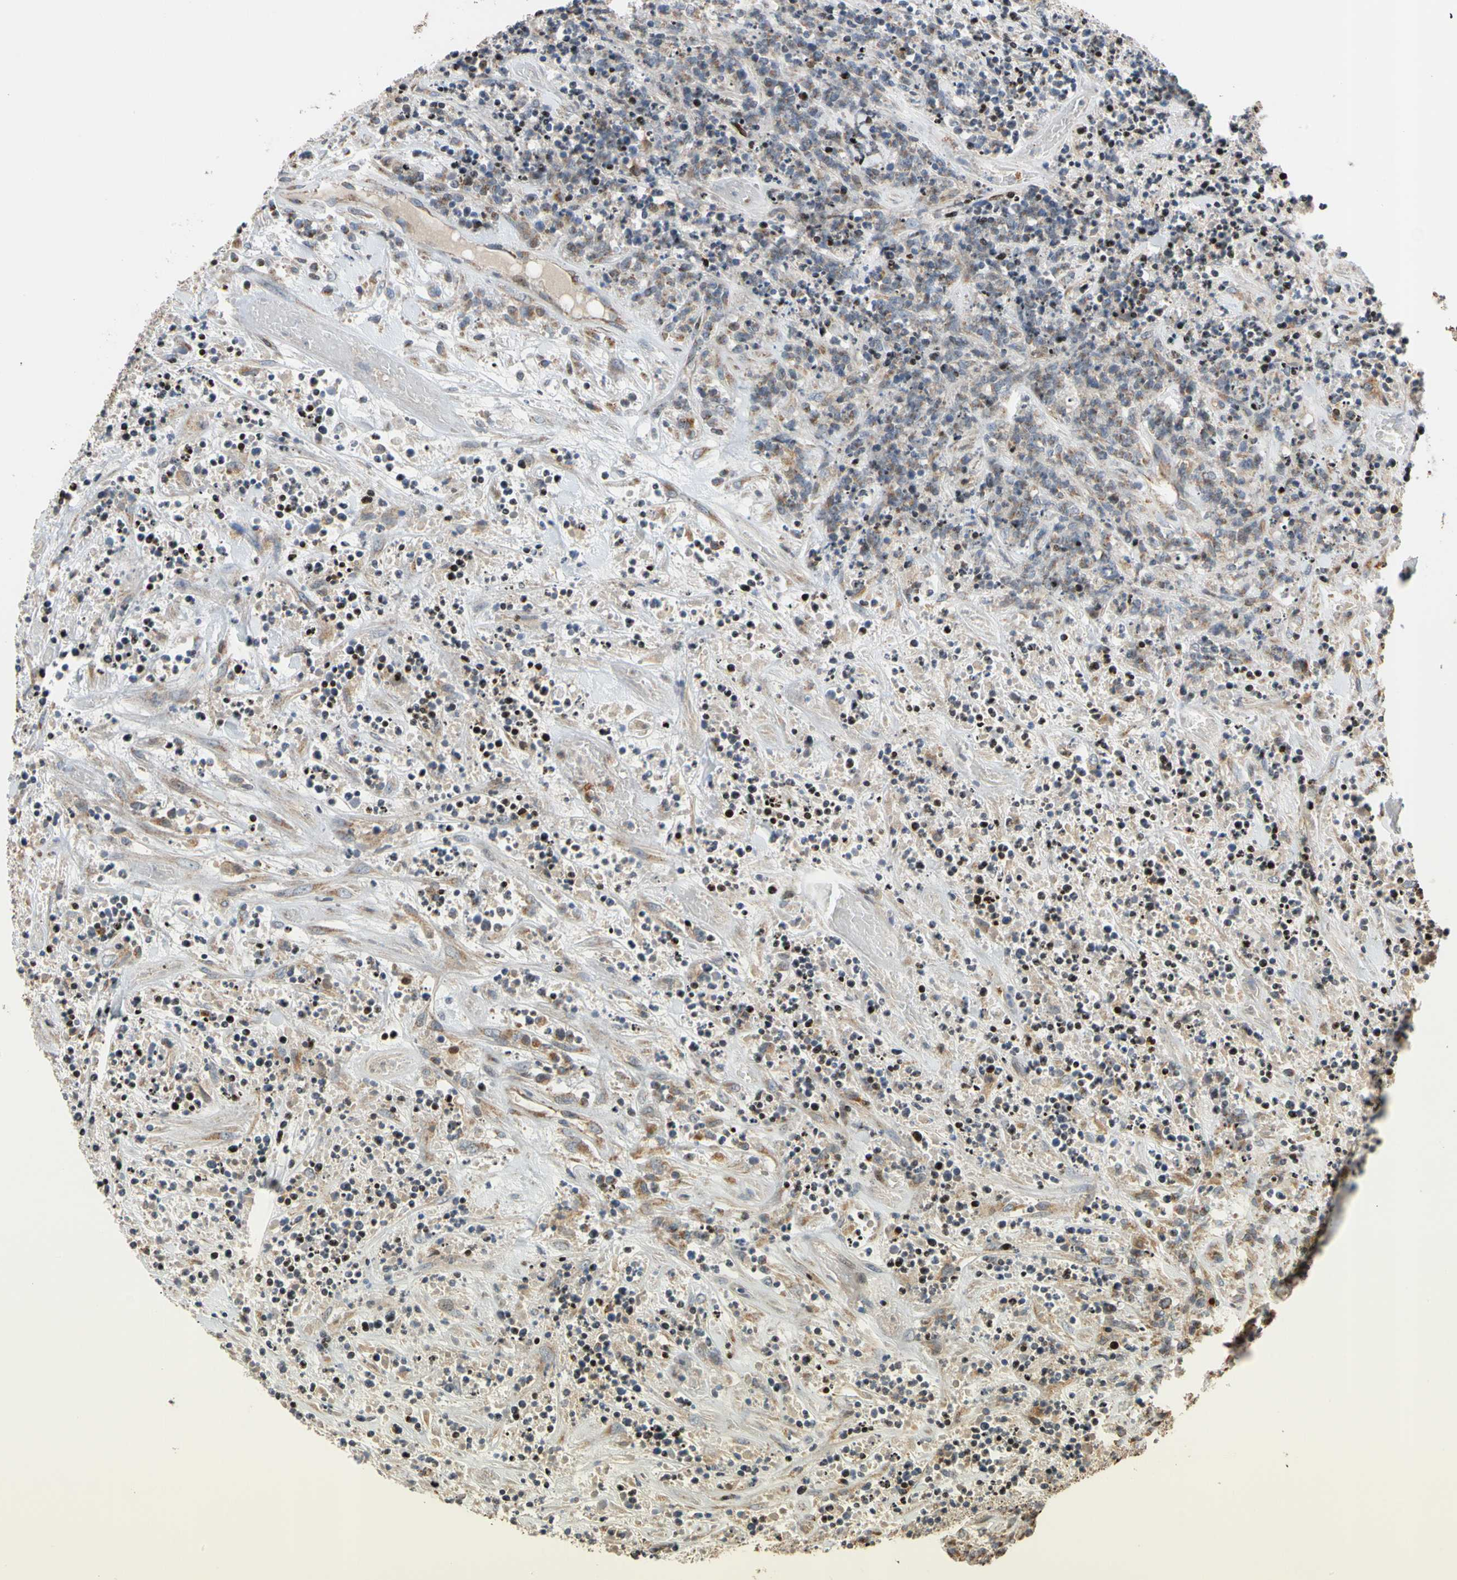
{"staining": {"intensity": "moderate", "quantity": "25%-75%", "location": "cytoplasmic/membranous"}, "tissue": "lymphoma", "cell_type": "Tumor cells", "image_type": "cancer", "snomed": [{"axis": "morphology", "description": "Malignant lymphoma, non-Hodgkin's type, High grade"}, {"axis": "topography", "description": "Soft tissue"}], "caption": "High-power microscopy captured an IHC photomicrograph of high-grade malignant lymphoma, non-Hodgkin's type, revealing moderate cytoplasmic/membranous staining in approximately 25%-75% of tumor cells.", "gene": "IP6K2", "patient": {"sex": "male", "age": 18}}